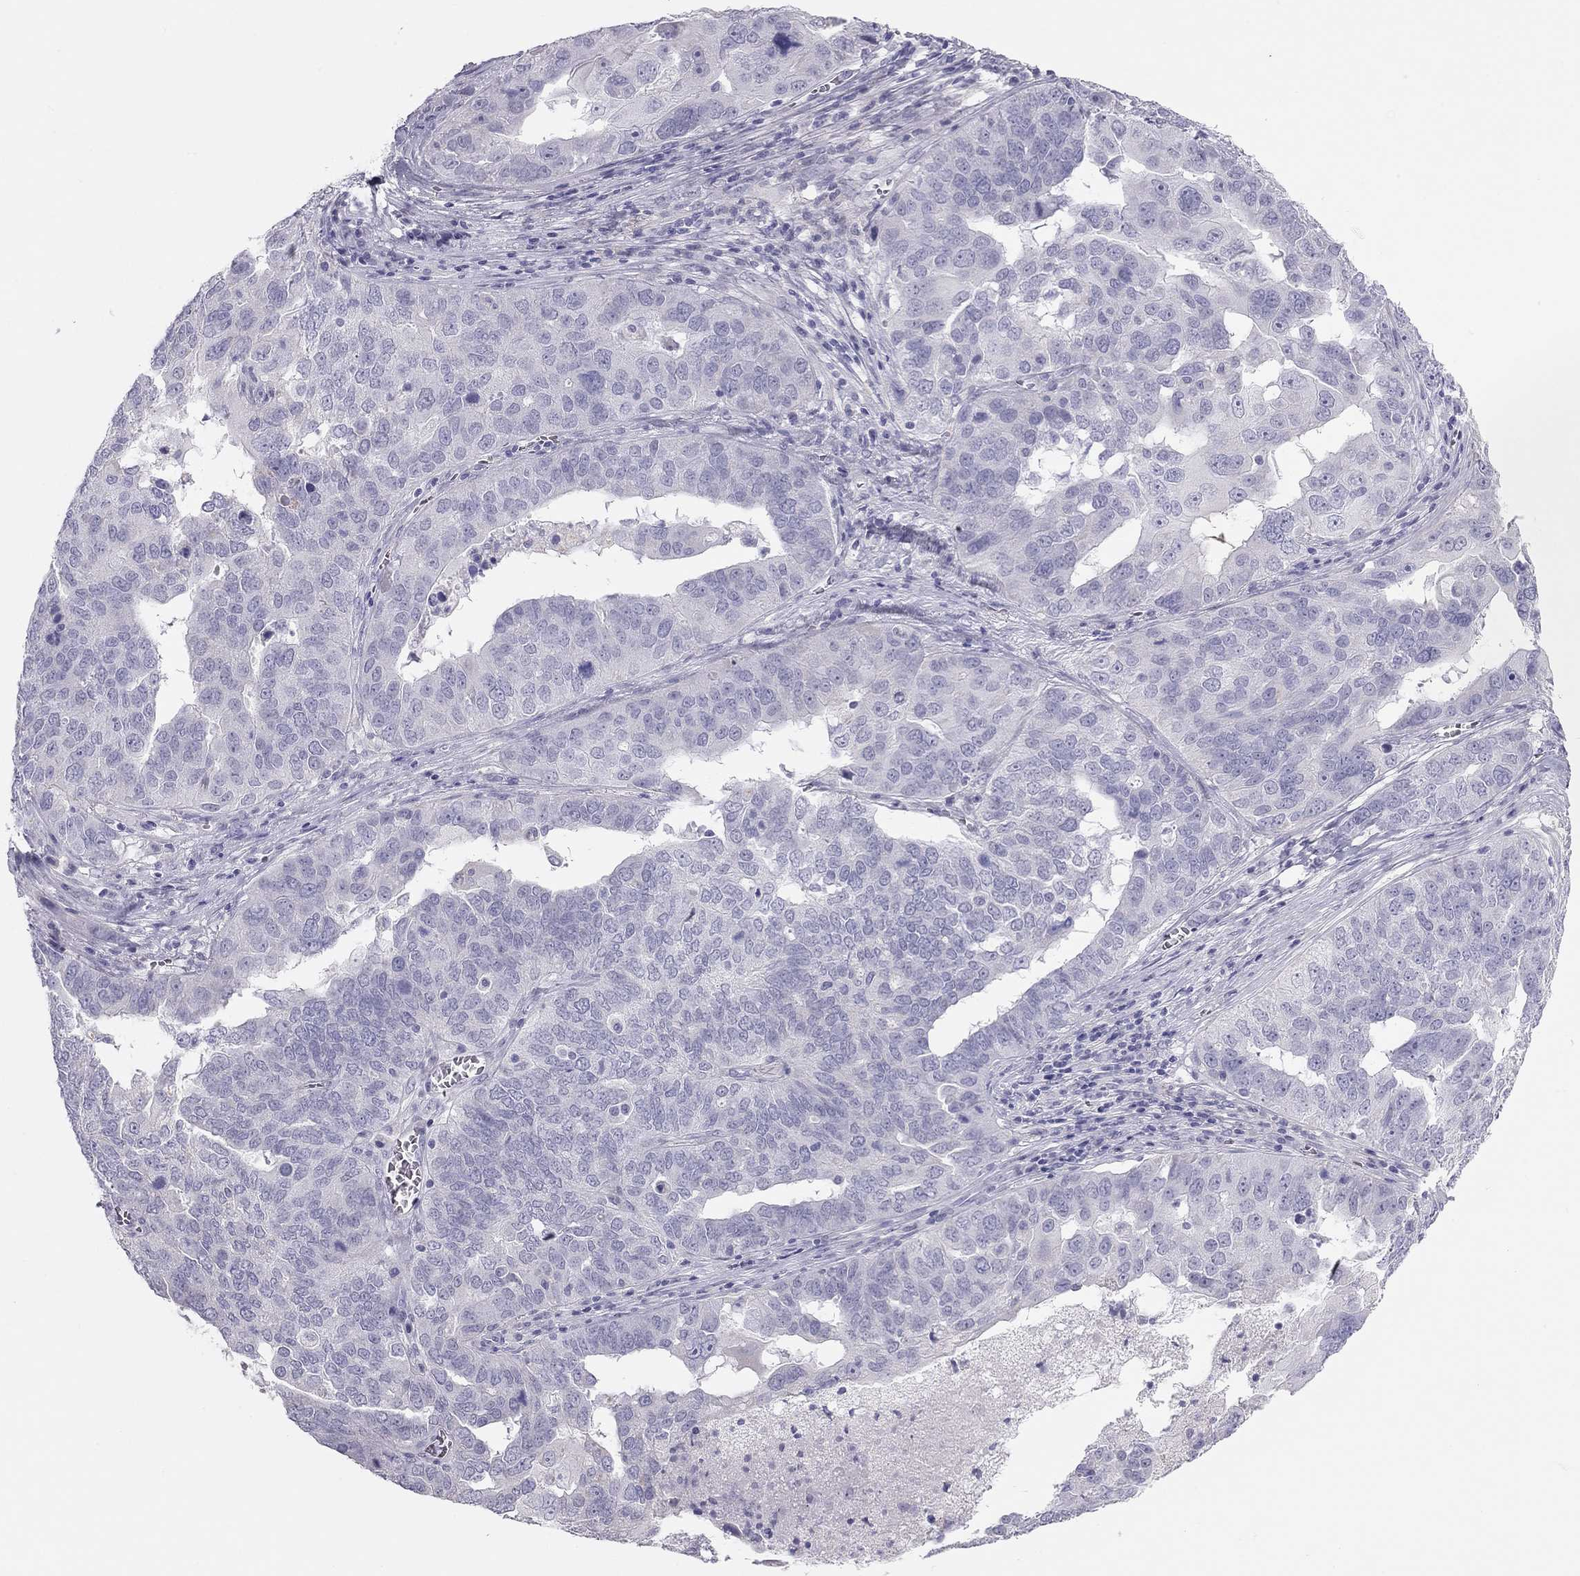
{"staining": {"intensity": "negative", "quantity": "none", "location": "none"}, "tissue": "ovarian cancer", "cell_type": "Tumor cells", "image_type": "cancer", "snomed": [{"axis": "morphology", "description": "Carcinoma, endometroid"}, {"axis": "topography", "description": "Soft tissue"}, {"axis": "topography", "description": "Ovary"}], "caption": "A high-resolution histopathology image shows immunohistochemistry (IHC) staining of endometroid carcinoma (ovarian), which exhibits no significant positivity in tumor cells.", "gene": "SPATA12", "patient": {"sex": "female", "age": 52}}